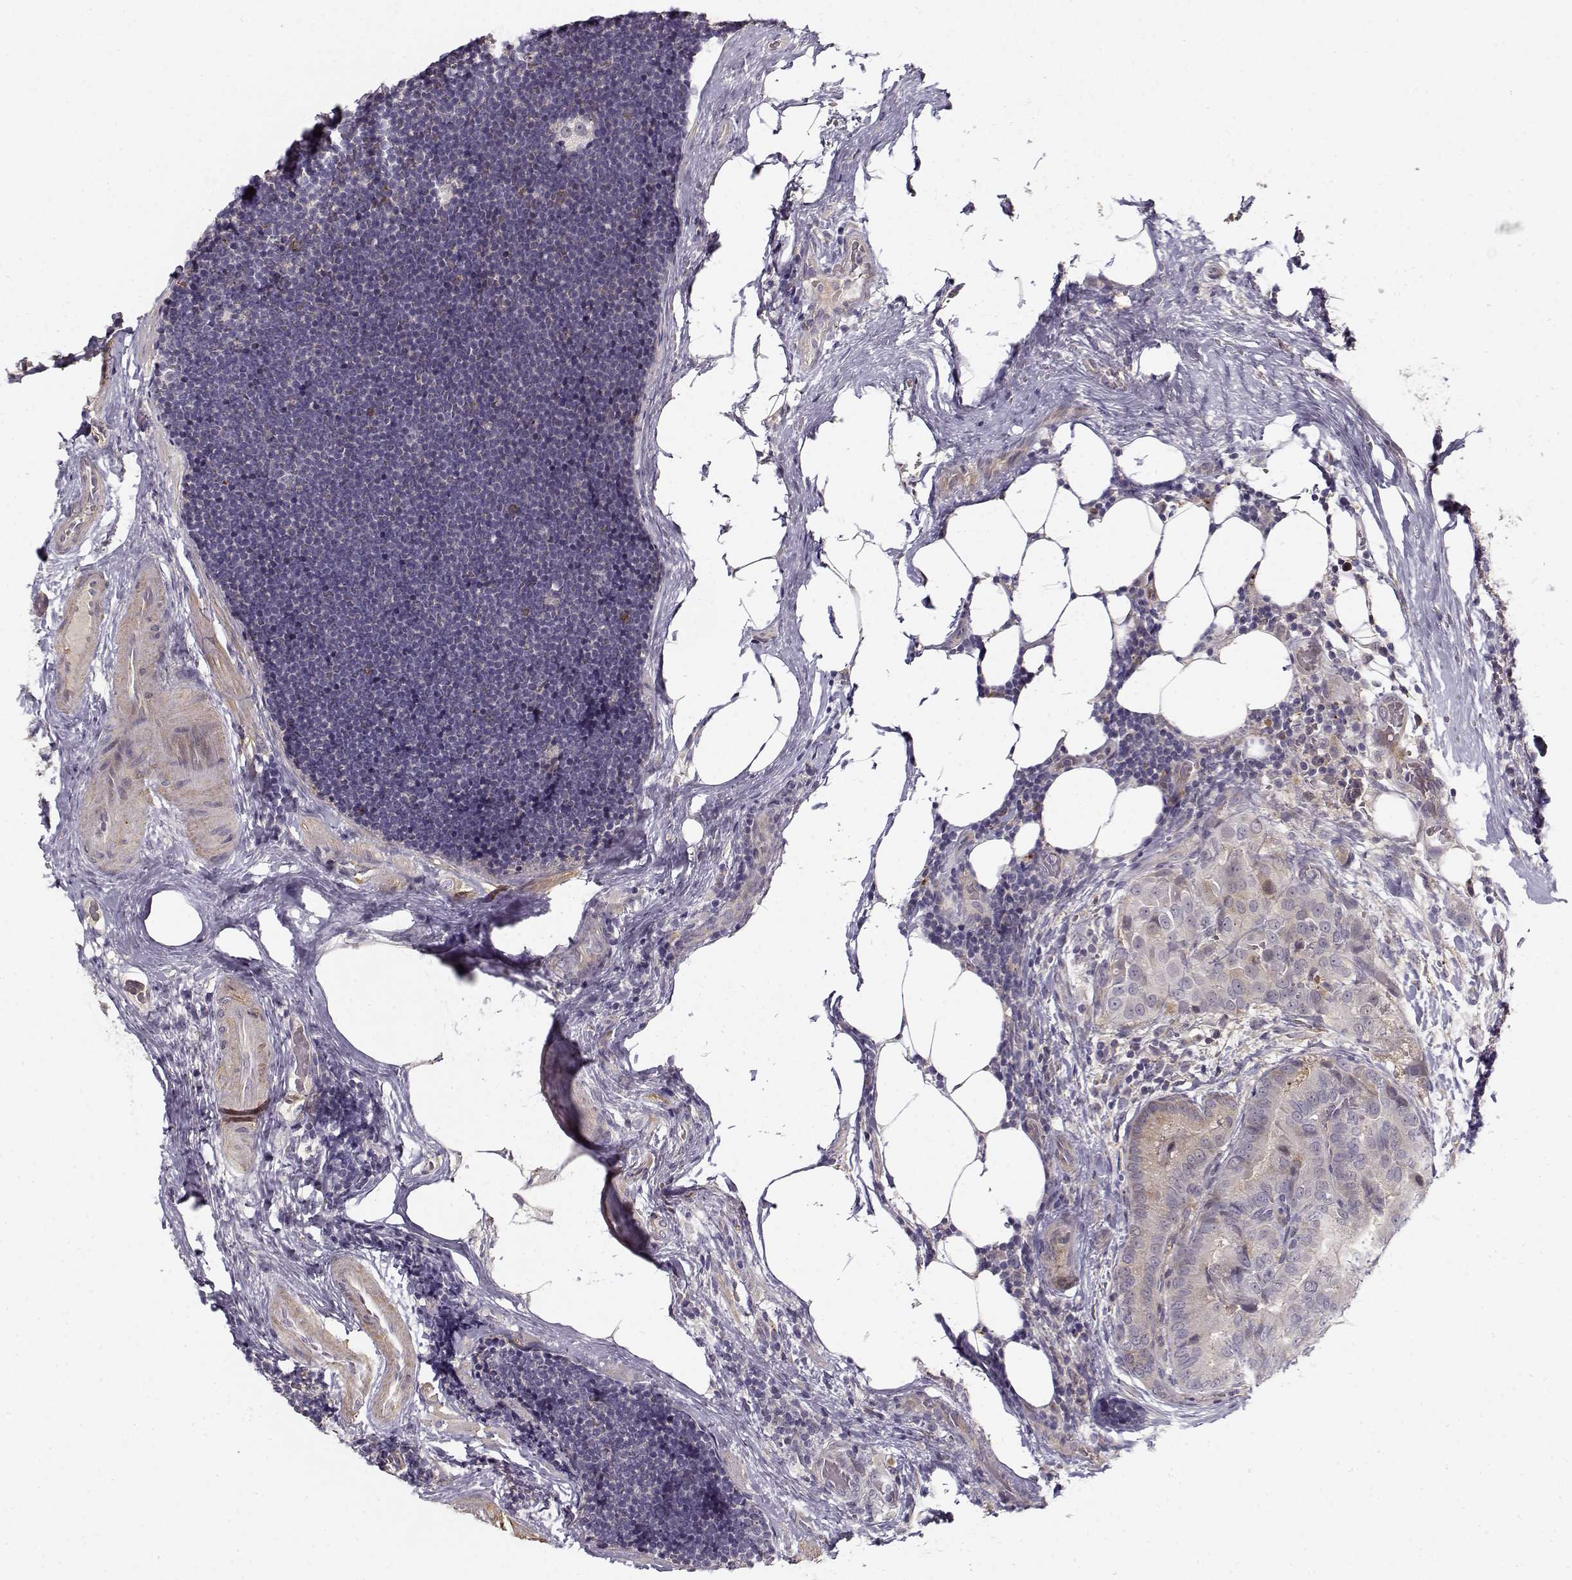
{"staining": {"intensity": "weak", "quantity": "<25%", "location": "cytoplasmic/membranous"}, "tissue": "thyroid cancer", "cell_type": "Tumor cells", "image_type": "cancer", "snomed": [{"axis": "morphology", "description": "Papillary adenocarcinoma, NOS"}, {"axis": "topography", "description": "Thyroid gland"}], "caption": "Immunohistochemical staining of thyroid papillary adenocarcinoma shows no significant positivity in tumor cells.", "gene": "RGS9BP", "patient": {"sex": "male", "age": 61}}